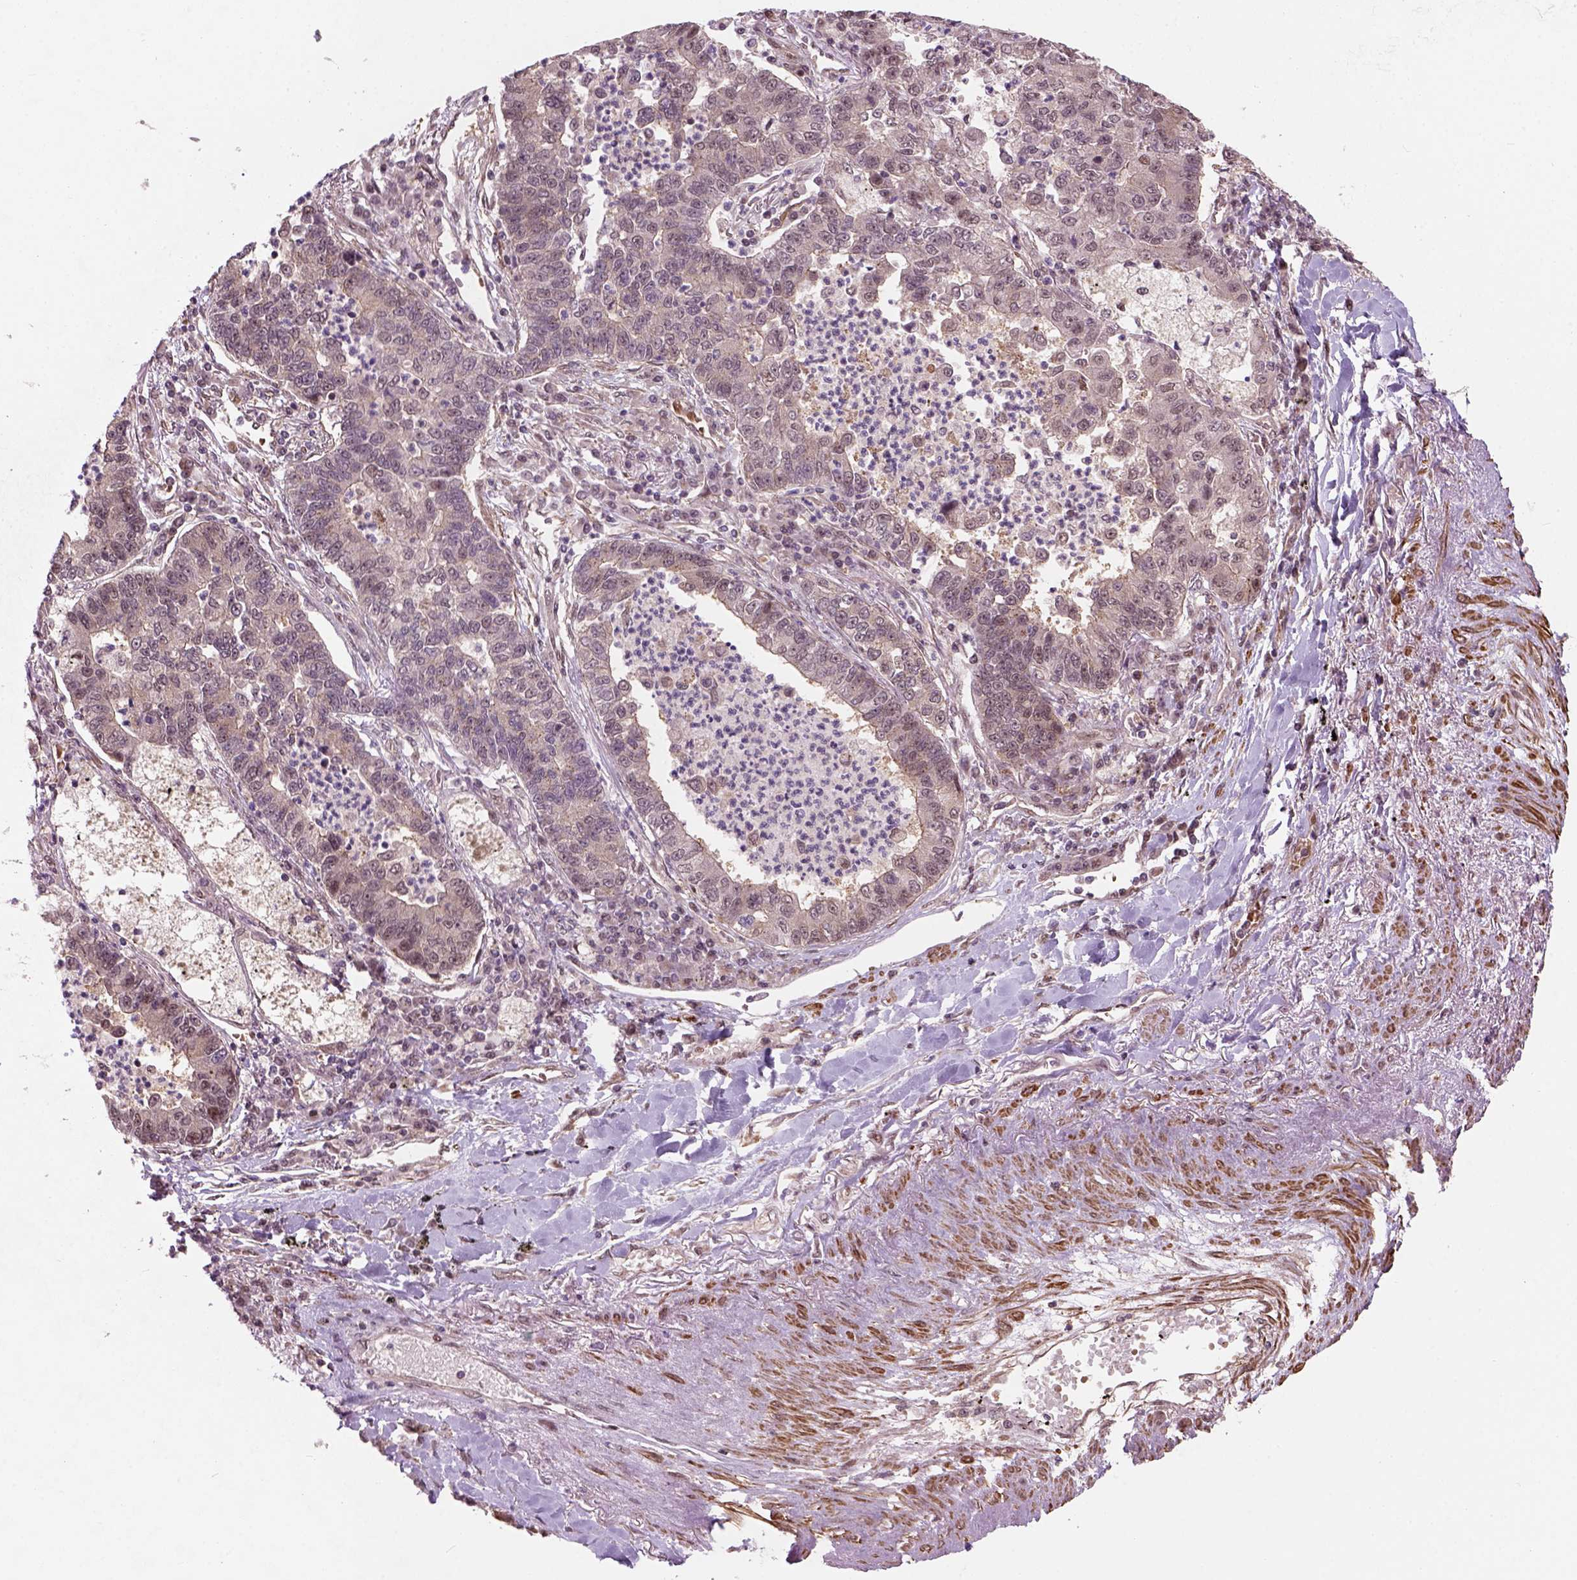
{"staining": {"intensity": "weak", "quantity": ">75%", "location": "cytoplasmic/membranous,nuclear"}, "tissue": "lung cancer", "cell_type": "Tumor cells", "image_type": "cancer", "snomed": [{"axis": "morphology", "description": "Adenocarcinoma, NOS"}, {"axis": "topography", "description": "Lung"}], "caption": "A brown stain shows weak cytoplasmic/membranous and nuclear expression of a protein in lung cancer tumor cells.", "gene": "PSMD11", "patient": {"sex": "female", "age": 57}}